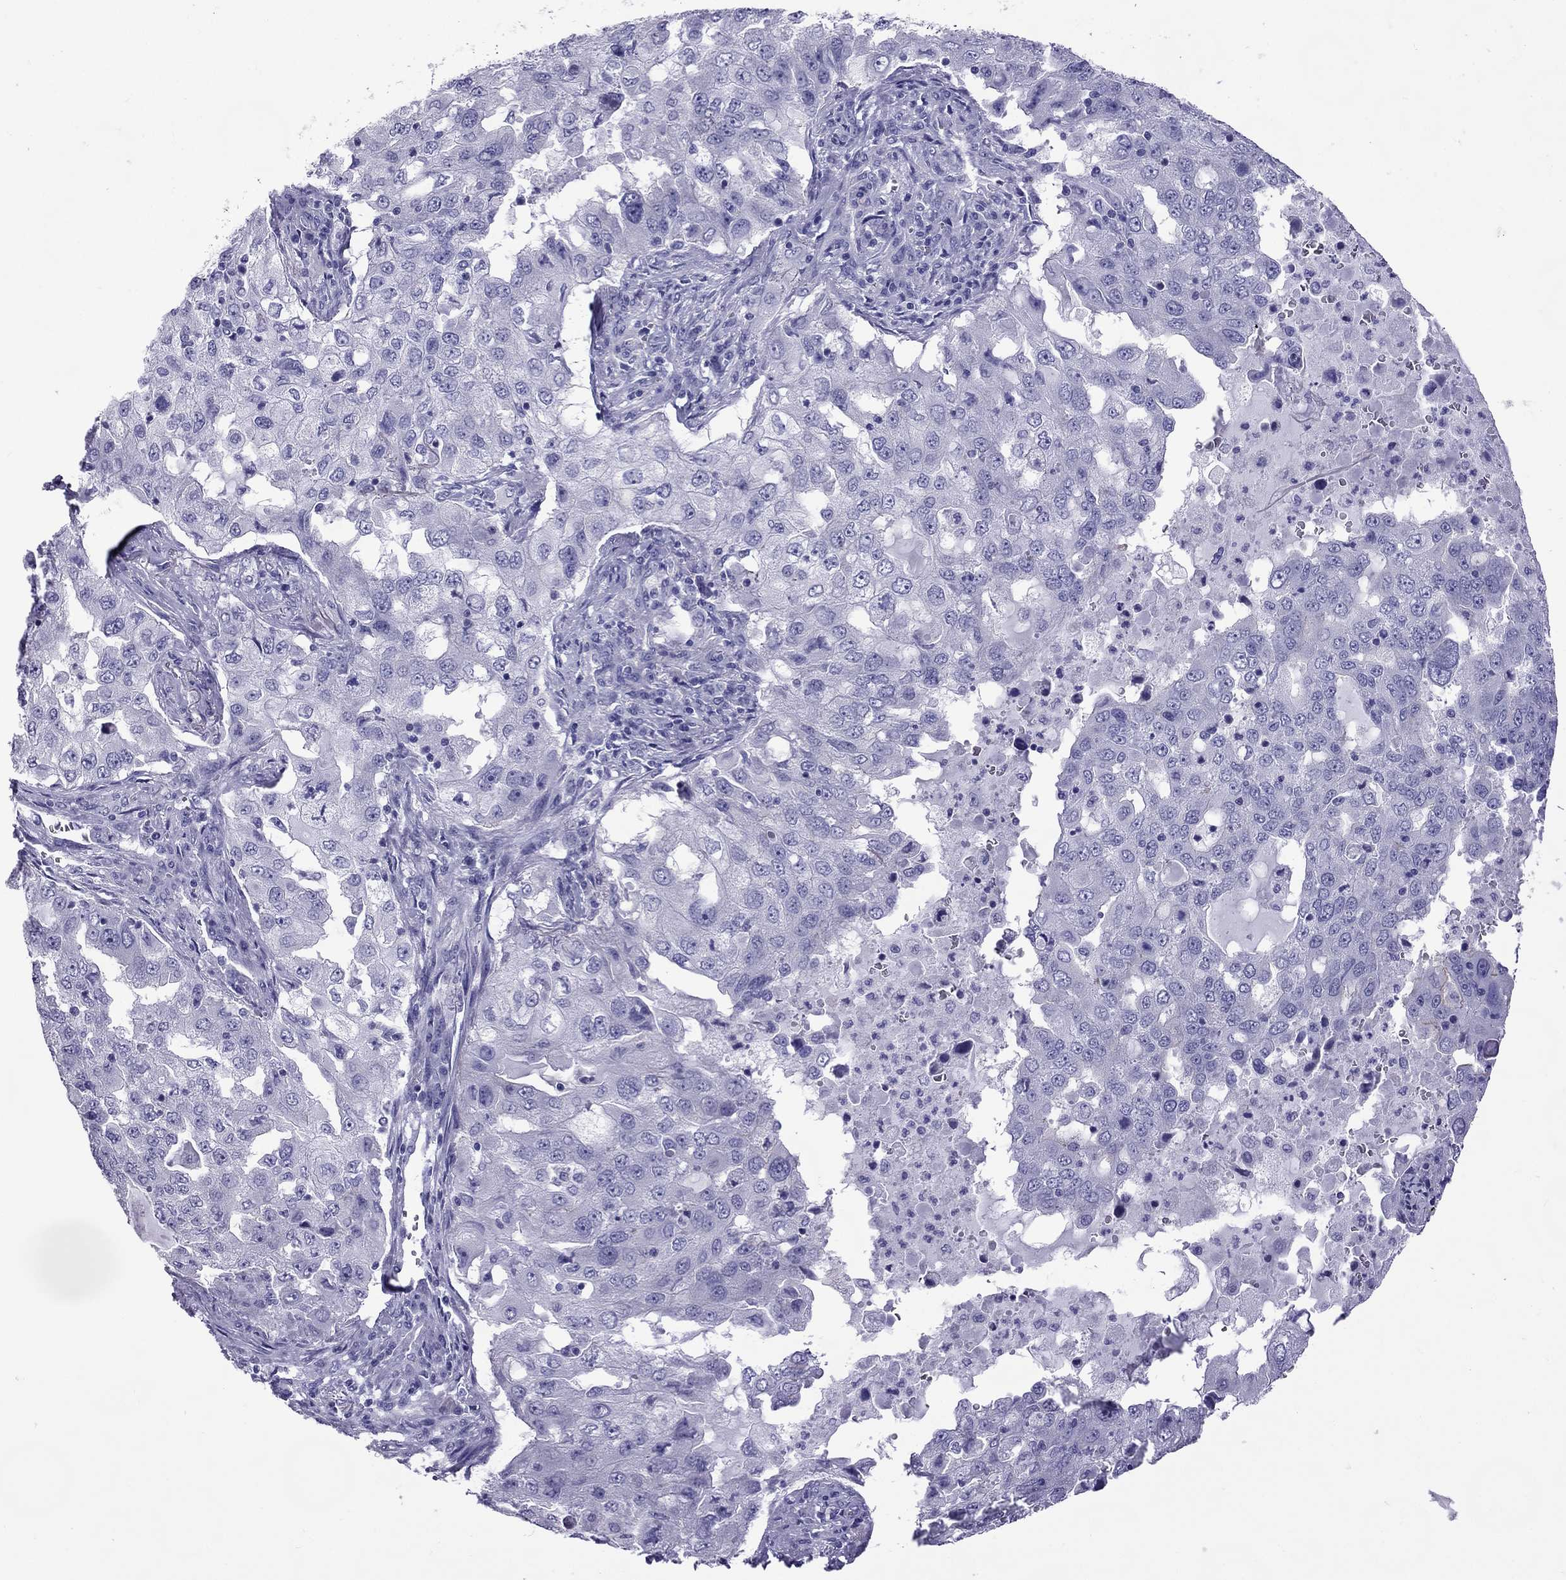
{"staining": {"intensity": "negative", "quantity": "none", "location": "none"}, "tissue": "lung cancer", "cell_type": "Tumor cells", "image_type": "cancer", "snomed": [{"axis": "morphology", "description": "Adenocarcinoma, NOS"}, {"axis": "topography", "description": "Lung"}], "caption": "A histopathology image of human lung adenocarcinoma is negative for staining in tumor cells.", "gene": "MYL11", "patient": {"sex": "female", "age": 61}}